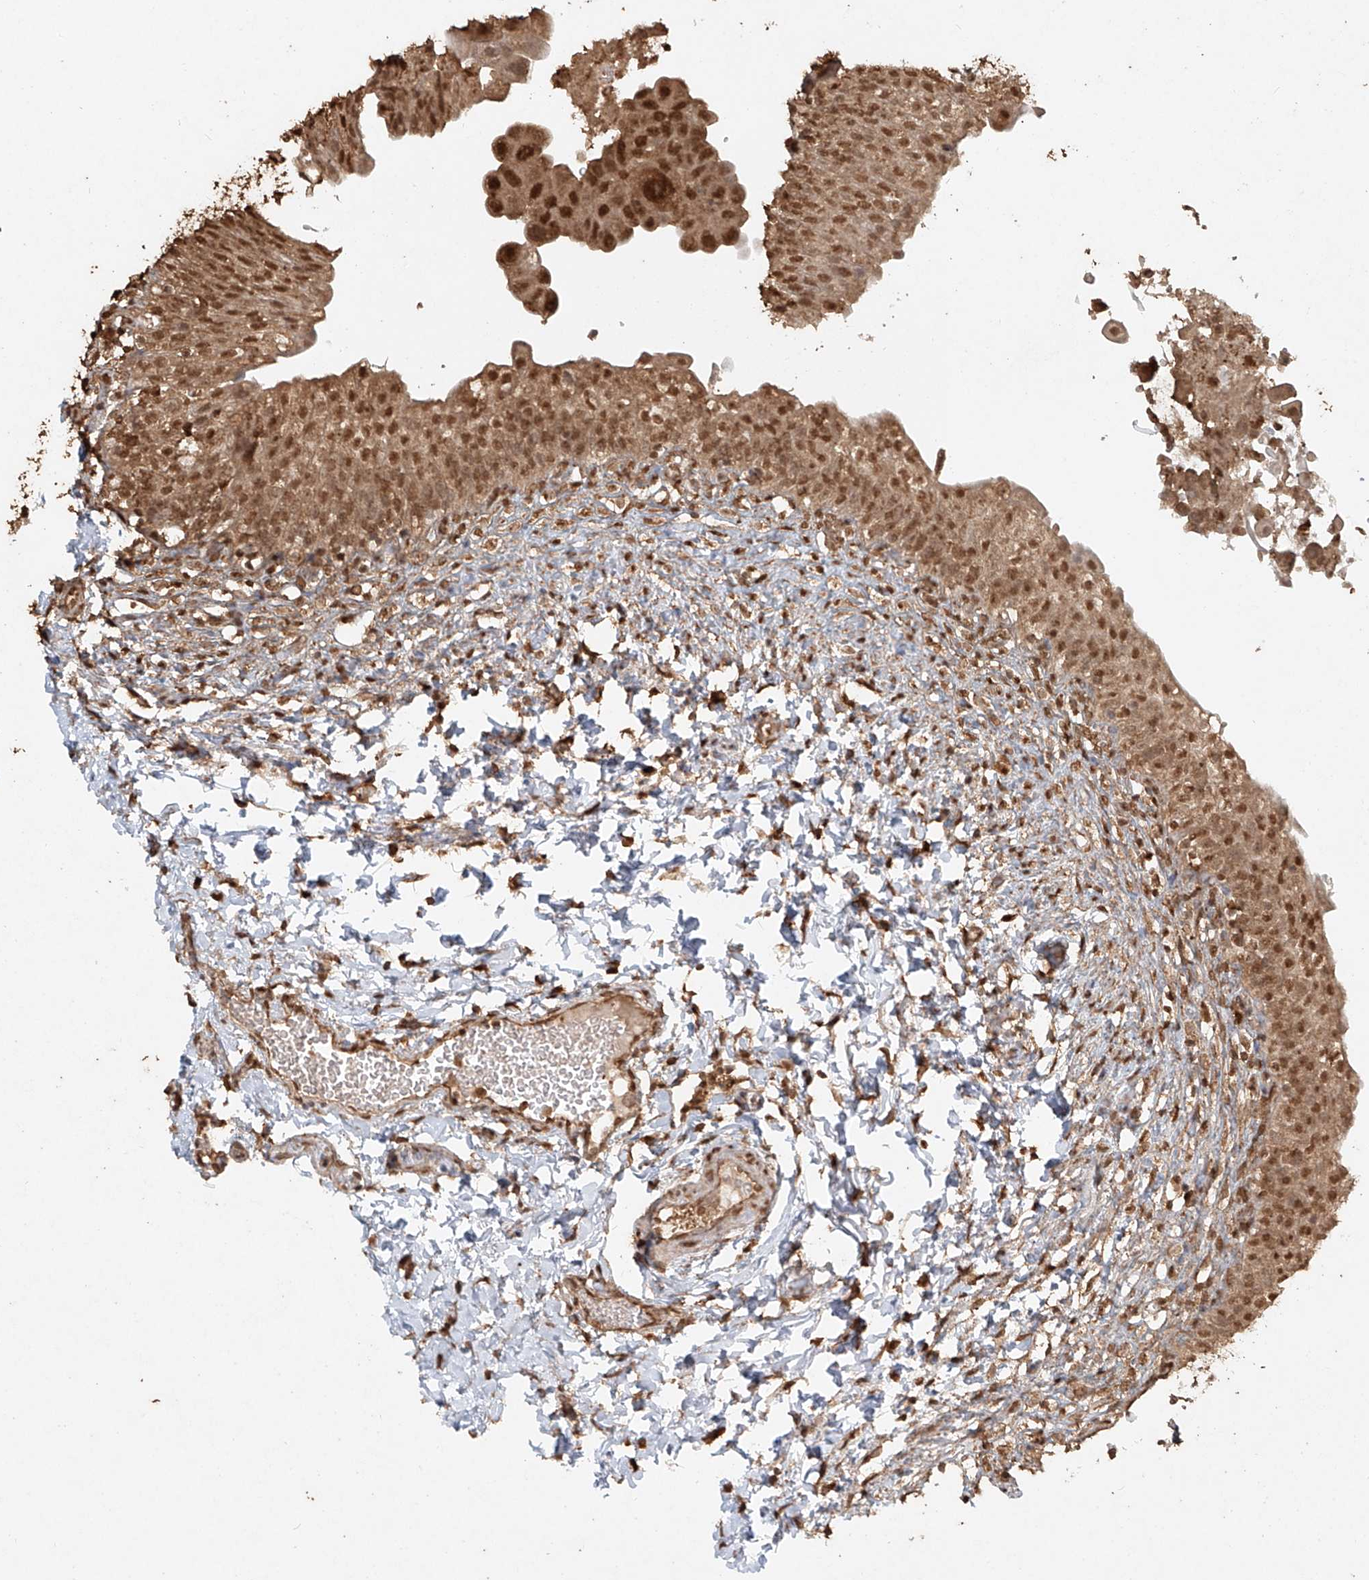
{"staining": {"intensity": "moderate", "quantity": ">75%", "location": "cytoplasmic/membranous,nuclear"}, "tissue": "urinary bladder", "cell_type": "Urothelial cells", "image_type": "normal", "snomed": [{"axis": "morphology", "description": "Normal tissue, NOS"}, {"axis": "topography", "description": "Urinary bladder"}], "caption": "Immunohistochemical staining of unremarkable human urinary bladder shows medium levels of moderate cytoplasmic/membranous,nuclear staining in approximately >75% of urothelial cells.", "gene": "TIGAR", "patient": {"sex": "male", "age": 55}}